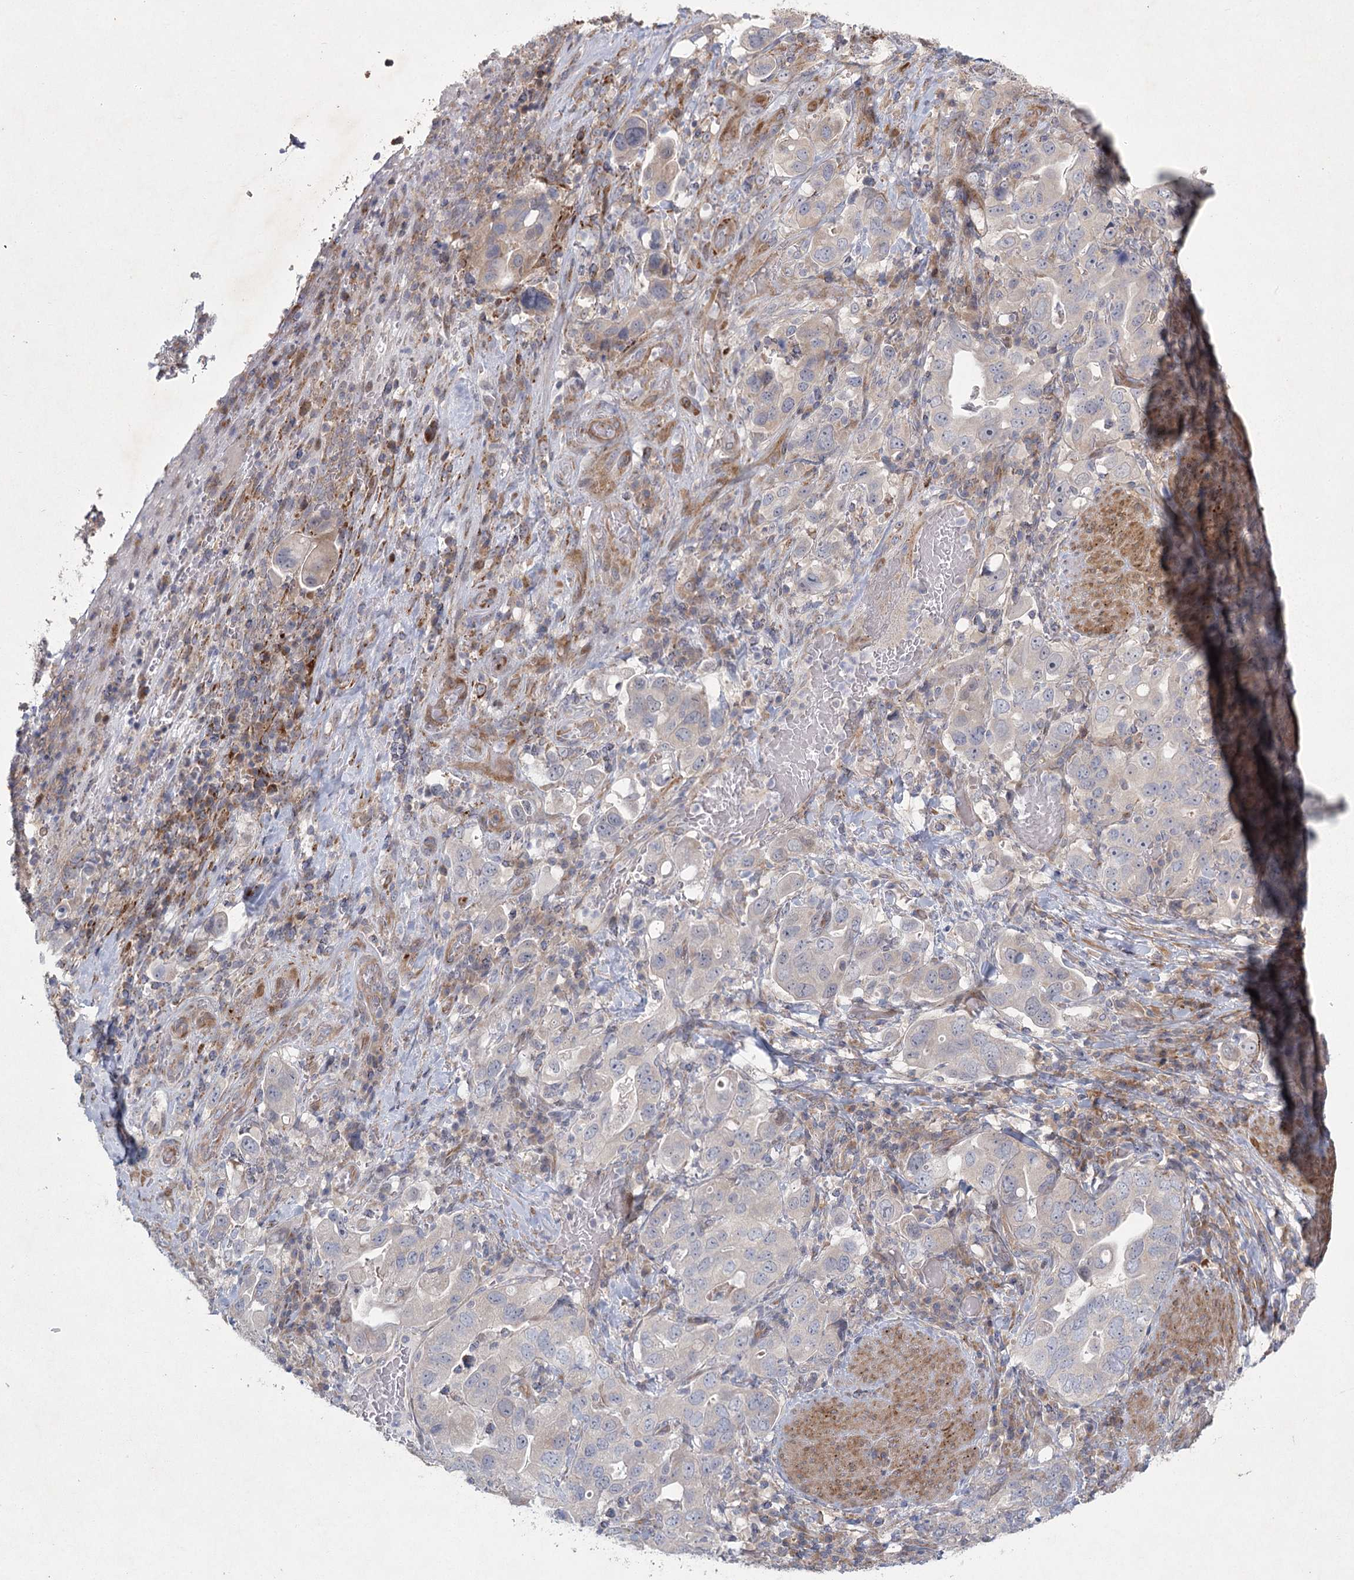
{"staining": {"intensity": "negative", "quantity": "none", "location": "none"}, "tissue": "stomach cancer", "cell_type": "Tumor cells", "image_type": "cancer", "snomed": [{"axis": "morphology", "description": "Adenocarcinoma, NOS"}, {"axis": "topography", "description": "Stomach, upper"}], "caption": "A micrograph of human adenocarcinoma (stomach) is negative for staining in tumor cells.", "gene": "FAM110C", "patient": {"sex": "male", "age": 62}}